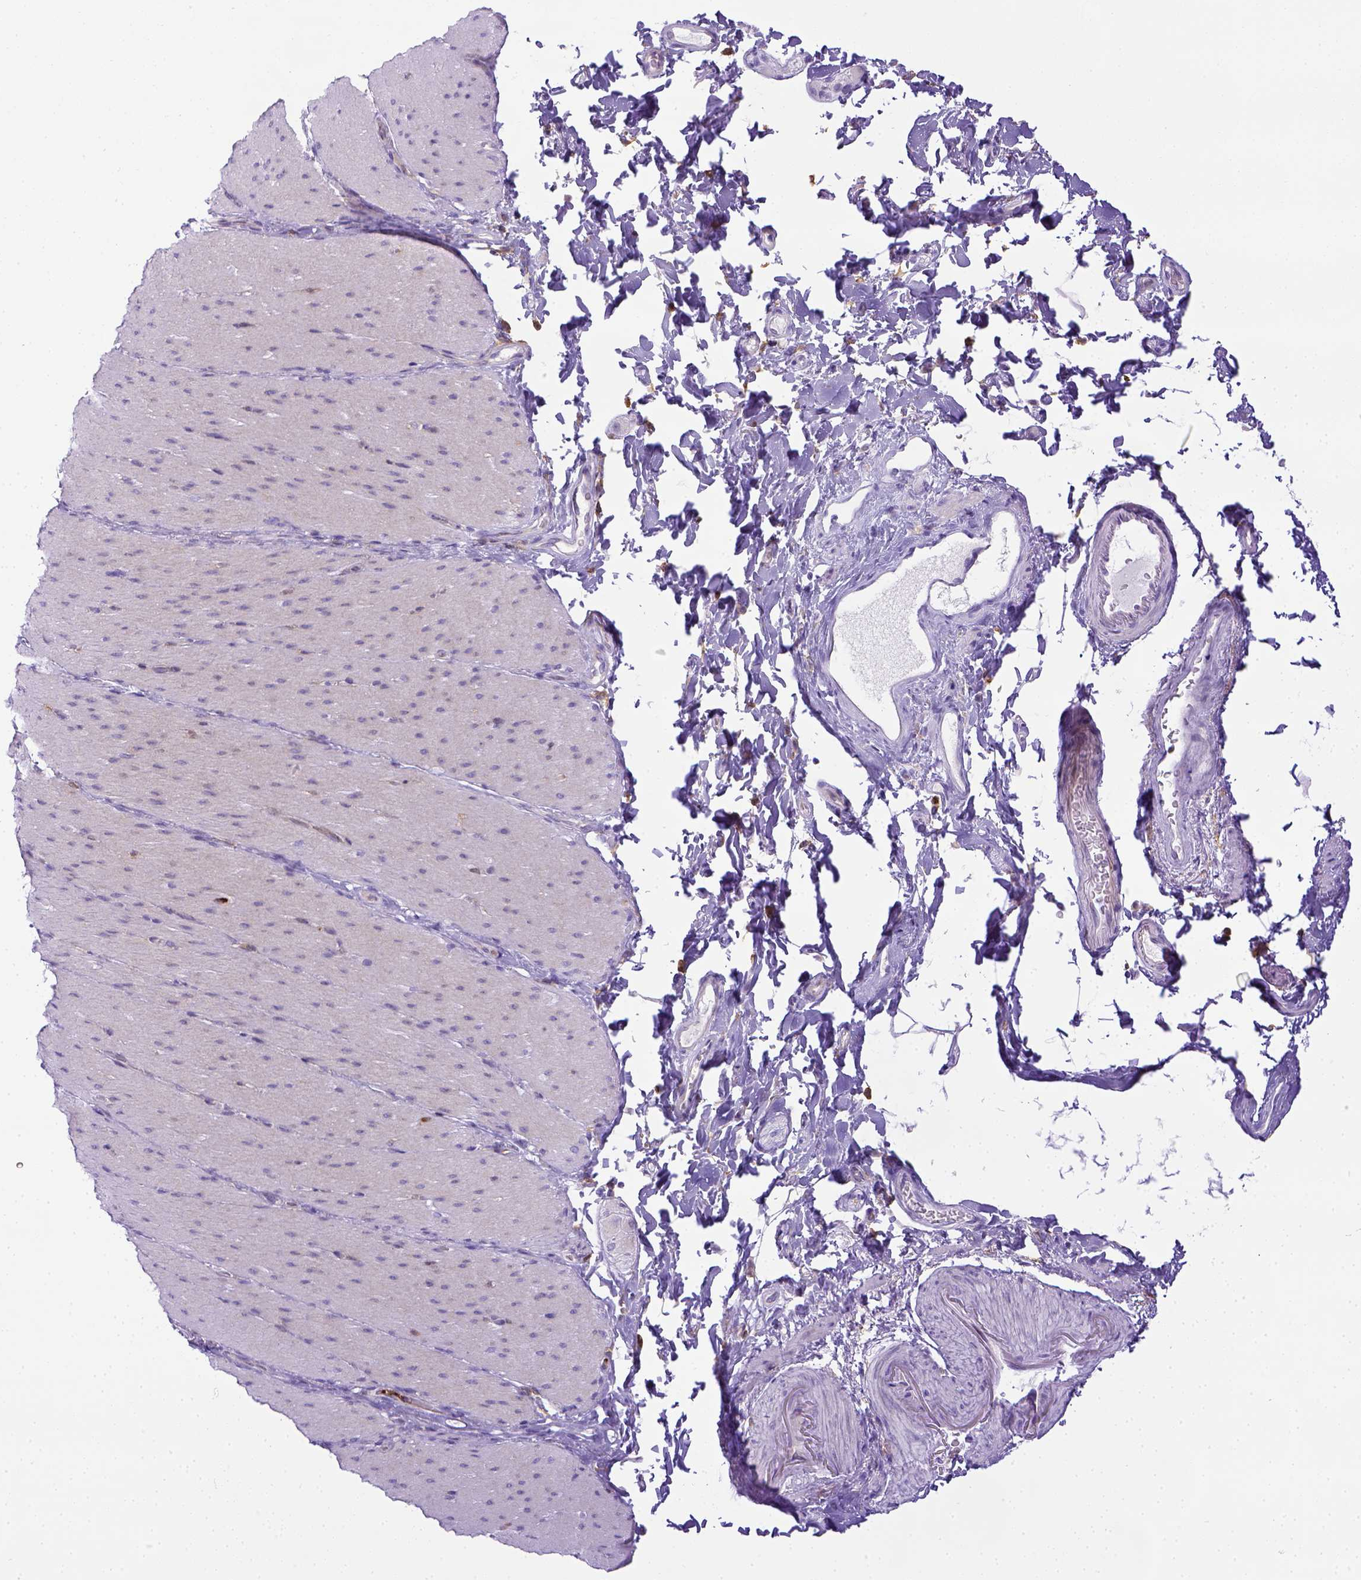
{"staining": {"intensity": "negative", "quantity": "none", "location": "none"}, "tissue": "smooth muscle", "cell_type": "Smooth muscle cells", "image_type": "normal", "snomed": [{"axis": "morphology", "description": "Normal tissue, NOS"}, {"axis": "topography", "description": "Smooth muscle"}, {"axis": "topography", "description": "Colon"}], "caption": "Immunohistochemistry micrograph of unremarkable smooth muscle stained for a protein (brown), which reveals no positivity in smooth muscle cells.", "gene": "ITGAM", "patient": {"sex": "male", "age": 73}}